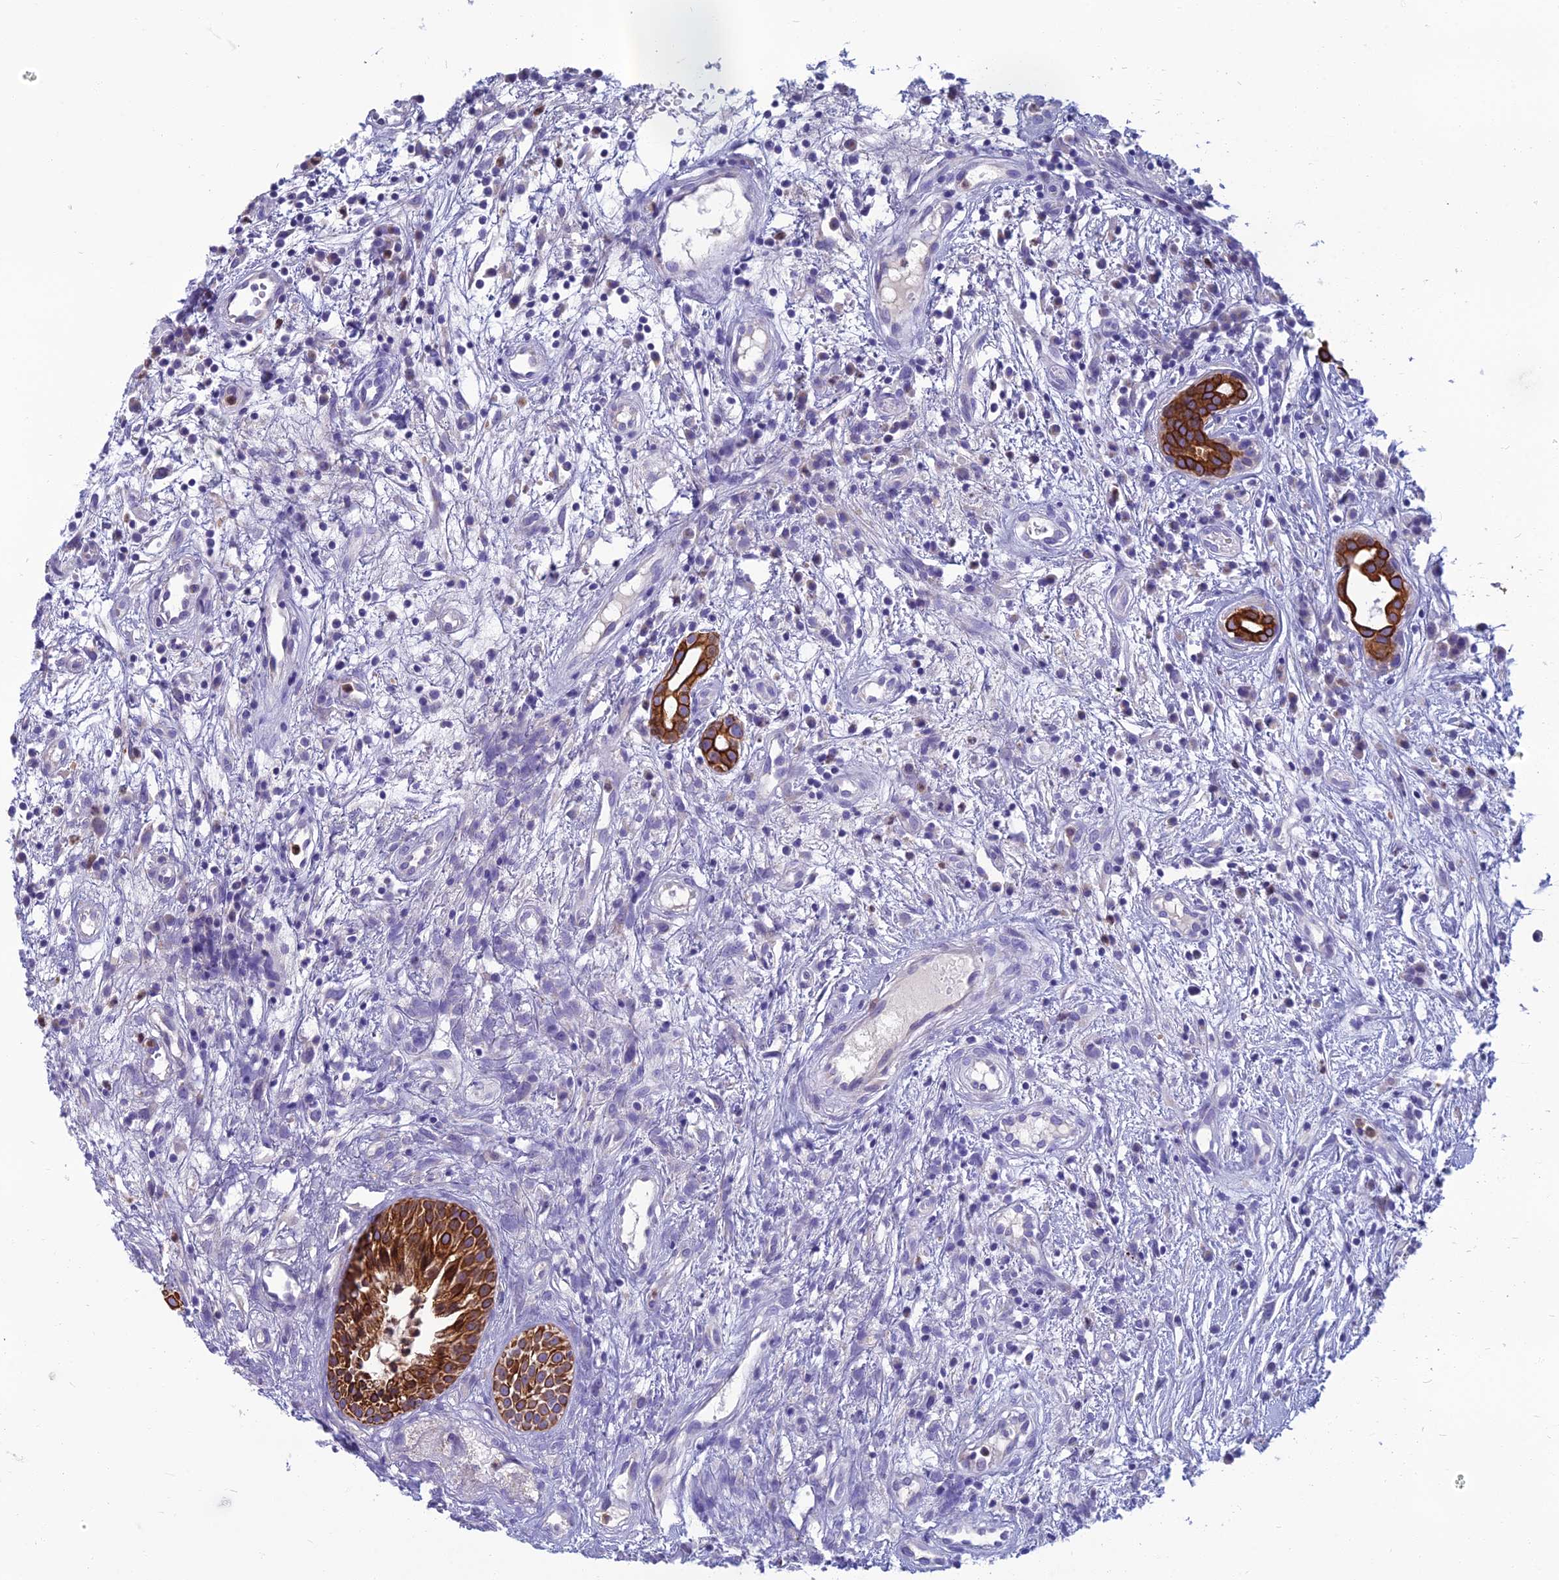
{"staining": {"intensity": "strong", "quantity": ">75%", "location": "cytoplasmic/membranous"}, "tissue": "head and neck cancer", "cell_type": "Tumor cells", "image_type": "cancer", "snomed": [{"axis": "morphology", "description": "Adenocarcinoma, NOS"}, {"axis": "topography", "description": "Subcutis"}, {"axis": "topography", "description": "Head-Neck"}], "caption": "An image of head and neck cancer (adenocarcinoma) stained for a protein exhibits strong cytoplasmic/membranous brown staining in tumor cells.", "gene": "SPTLC3", "patient": {"sex": "female", "age": 73}}